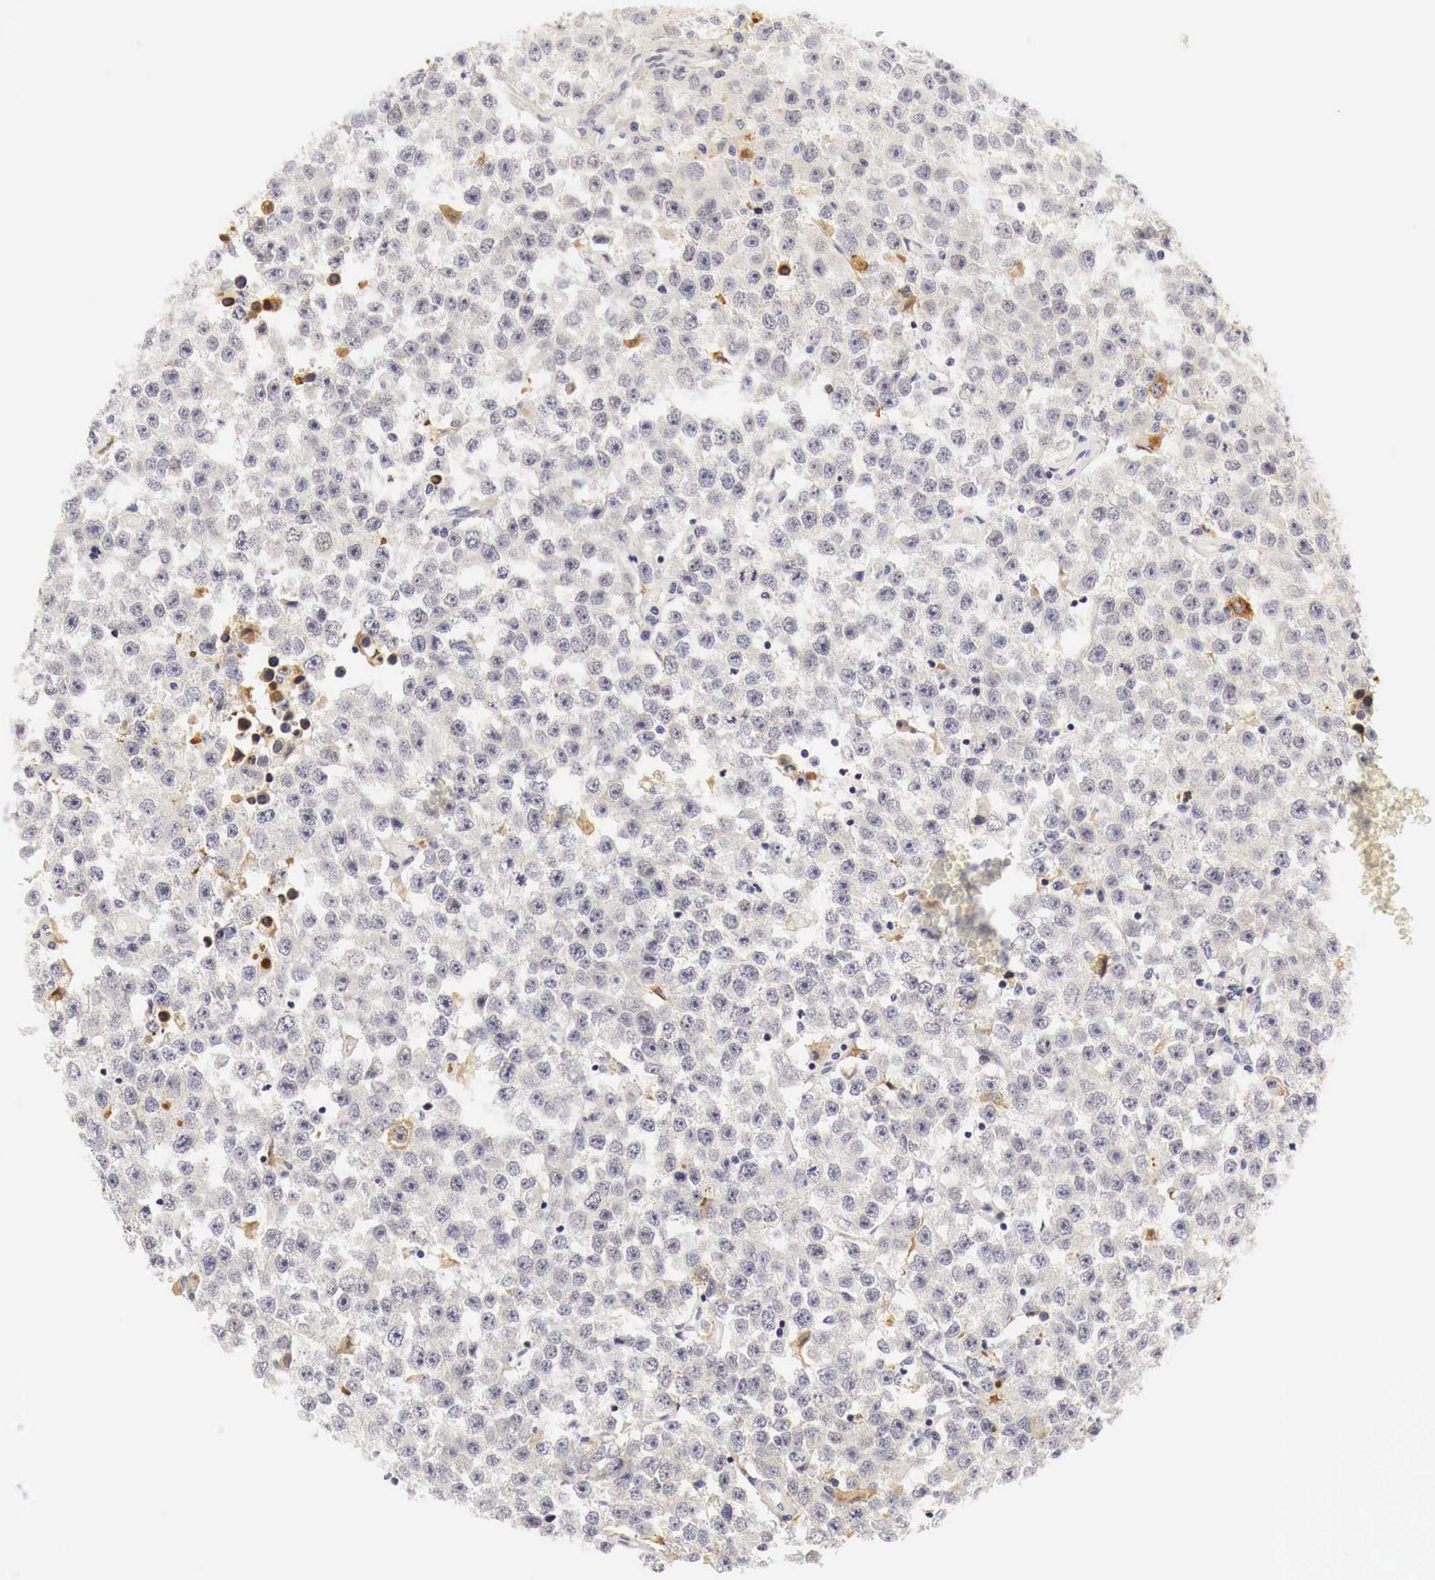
{"staining": {"intensity": "weak", "quantity": "<25%", "location": "nuclear"}, "tissue": "testis cancer", "cell_type": "Tumor cells", "image_type": "cancer", "snomed": [{"axis": "morphology", "description": "Seminoma, NOS"}, {"axis": "topography", "description": "Testis"}], "caption": "Protein analysis of testis cancer (seminoma) displays no significant positivity in tumor cells. The staining was performed using DAB (3,3'-diaminobenzidine) to visualize the protein expression in brown, while the nuclei were stained in blue with hematoxylin (Magnification: 20x).", "gene": "CASP3", "patient": {"sex": "male", "age": 52}}